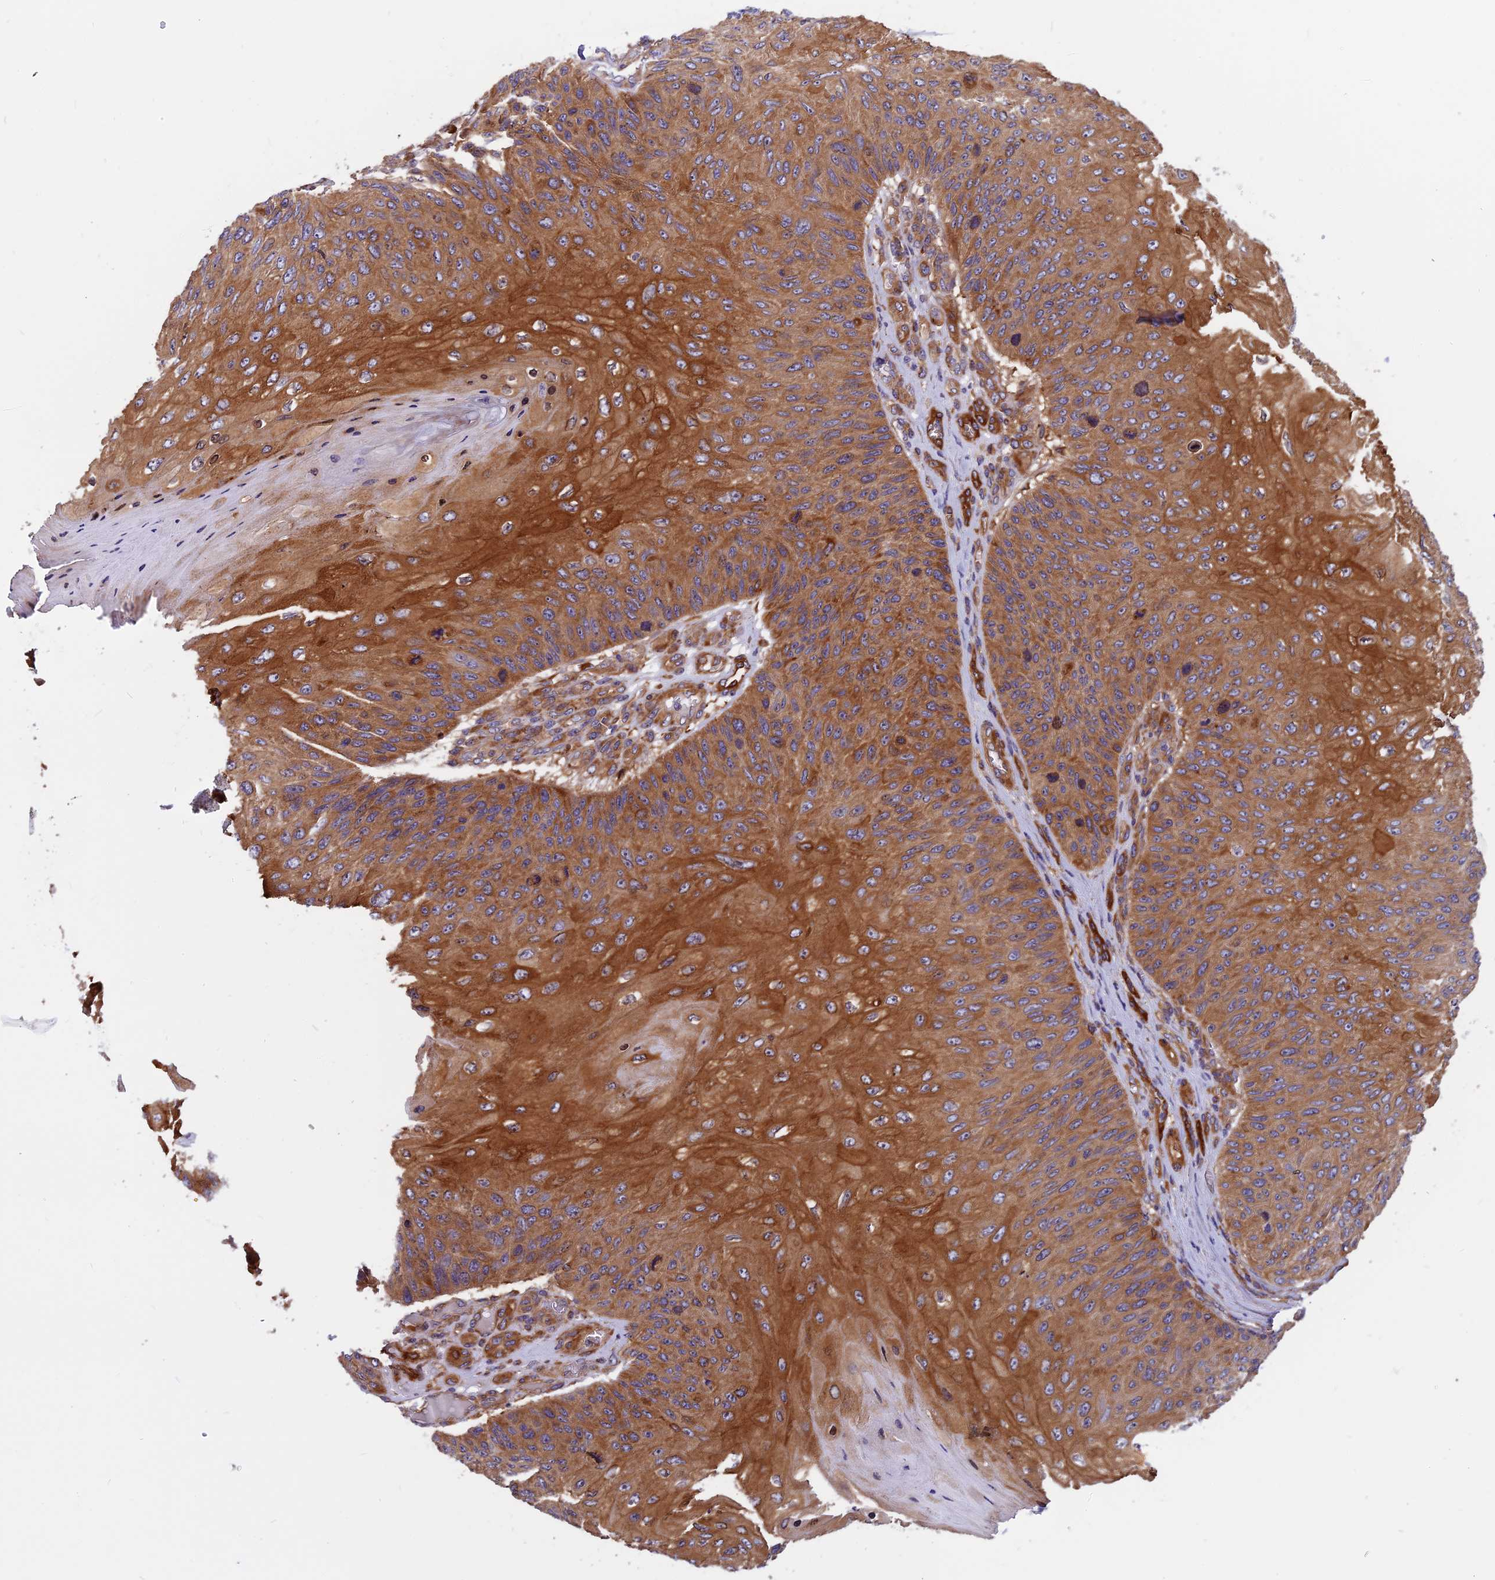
{"staining": {"intensity": "moderate", "quantity": ">75%", "location": "cytoplasmic/membranous"}, "tissue": "skin cancer", "cell_type": "Tumor cells", "image_type": "cancer", "snomed": [{"axis": "morphology", "description": "Squamous cell carcinoma, NOS"}, {"axis": "topography", "description": "Skin"}], "caption": "A brown stain labels moderate cytoplasmic/membranous expression of a protein in human squamous cell carcinoma (skin) tumor cells. Nuclei are stained in blue.", "gene": "EHBP1L1", "patient": {"sex": "female", "age": 88}}